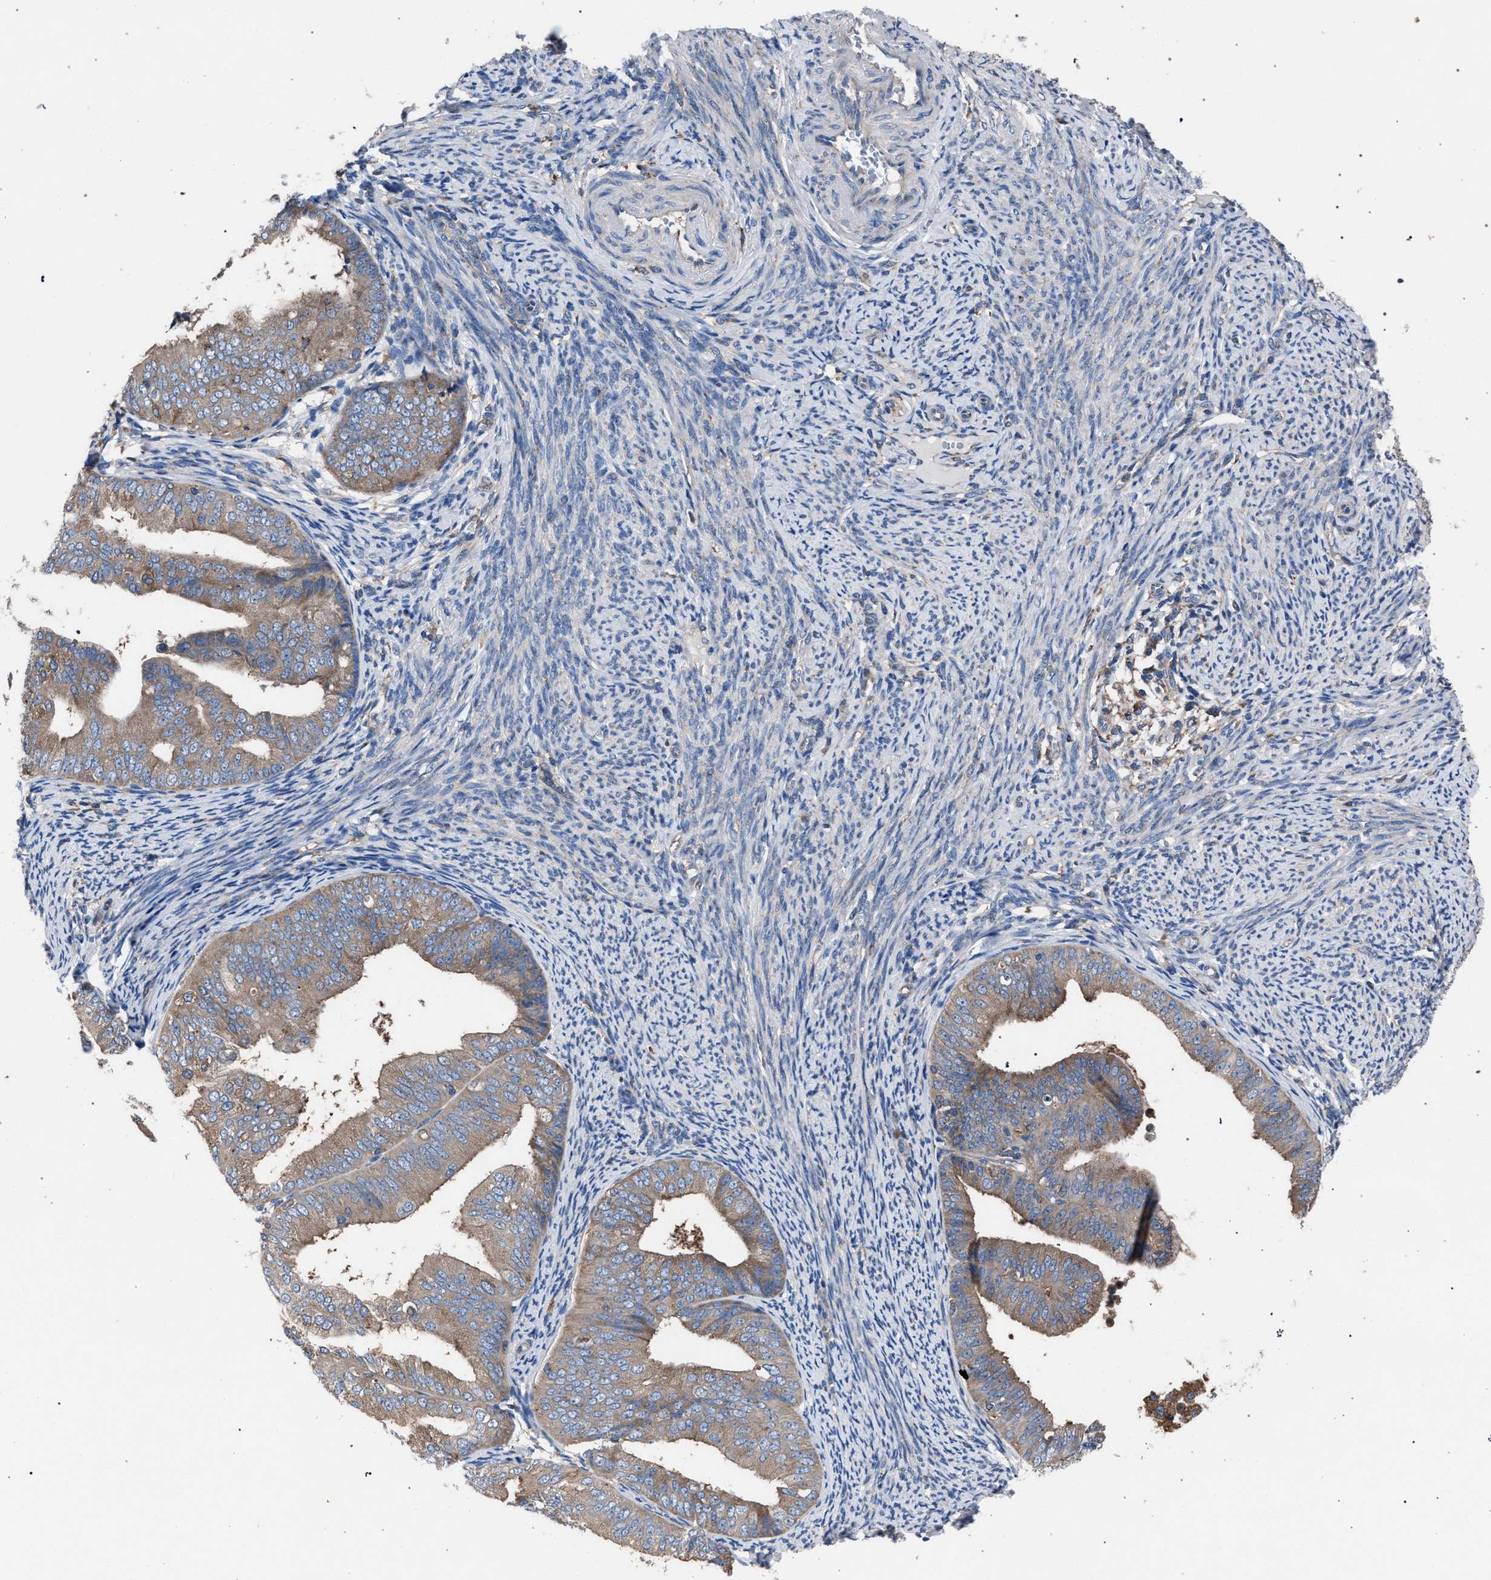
{"staining": {"intensity": "moderate", "quantity": ">75%", "location": "cytoplasmic/membranous"}, "tissue": "endometrial cancer", "cell_type": "Tumor cells", "image_type": "cancer", "snomed": [{"axis": "morphology", "description": "Adenocarcinoma, NOS"}, {"axis": "topography", "description": "Endometrium"}], "caption": "High-magnification brightfield microscopy of endometrial adenocarcinoma stained with DAB (brown) and counterstained with hematoxylin (blue). tumor cells exhibit moderate cytoplasmic/membranous positivity is present in approximately>75% of cells. (DAB = brown stain, brightfield microscopy at high magnification).", "gene": "ATP6V0A1", "patient": {"sex": "female", "age": 63}}